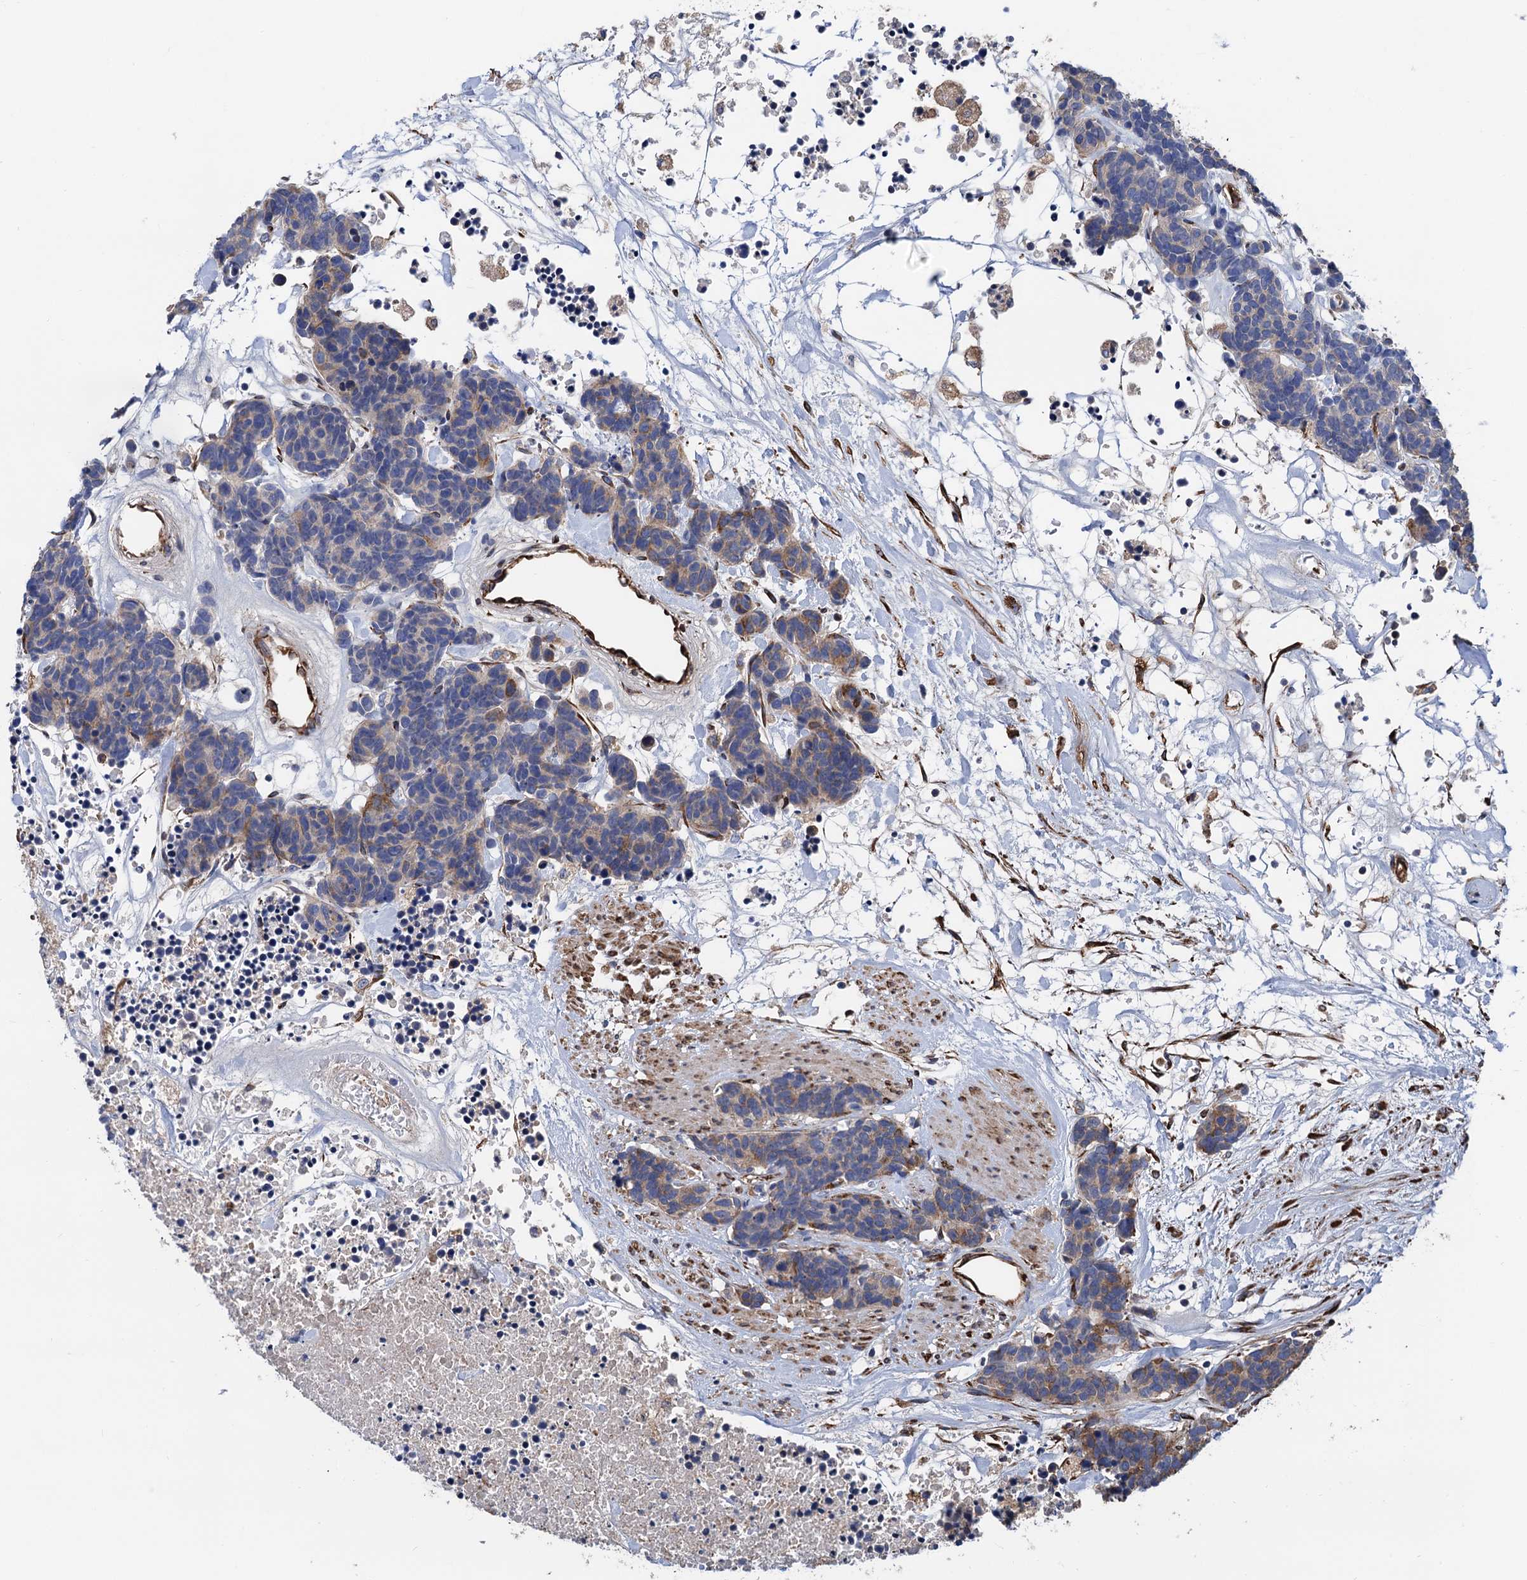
{"staining": {"intensity": "weak", "quantity": "<25%", "location": "cytoplasmic/membranous"}, "tissue": "carcinoid", "cell_type": "Tumor cells", "image_type": "cancer", "snomed": [{"axis": "morphology", "description": "Carcinoma, NOS"}, {"axis": "morphology", "description": "Carcinoid, malignant, NOS"}, {"axis": "topography", "description": "Urinary bladder"}], "caption": "Carcinoma was stained to show a protein in brown. There is no significant positivity in tumor cells. (Stains: DAB (3,3'-diaminobenzidine) IHC with hematoxylin counter stain, Microscopy: brightfield microscopy at high magnification).", "gene": "CNNM1", "patient": {"sex": "male", "age": 57}}